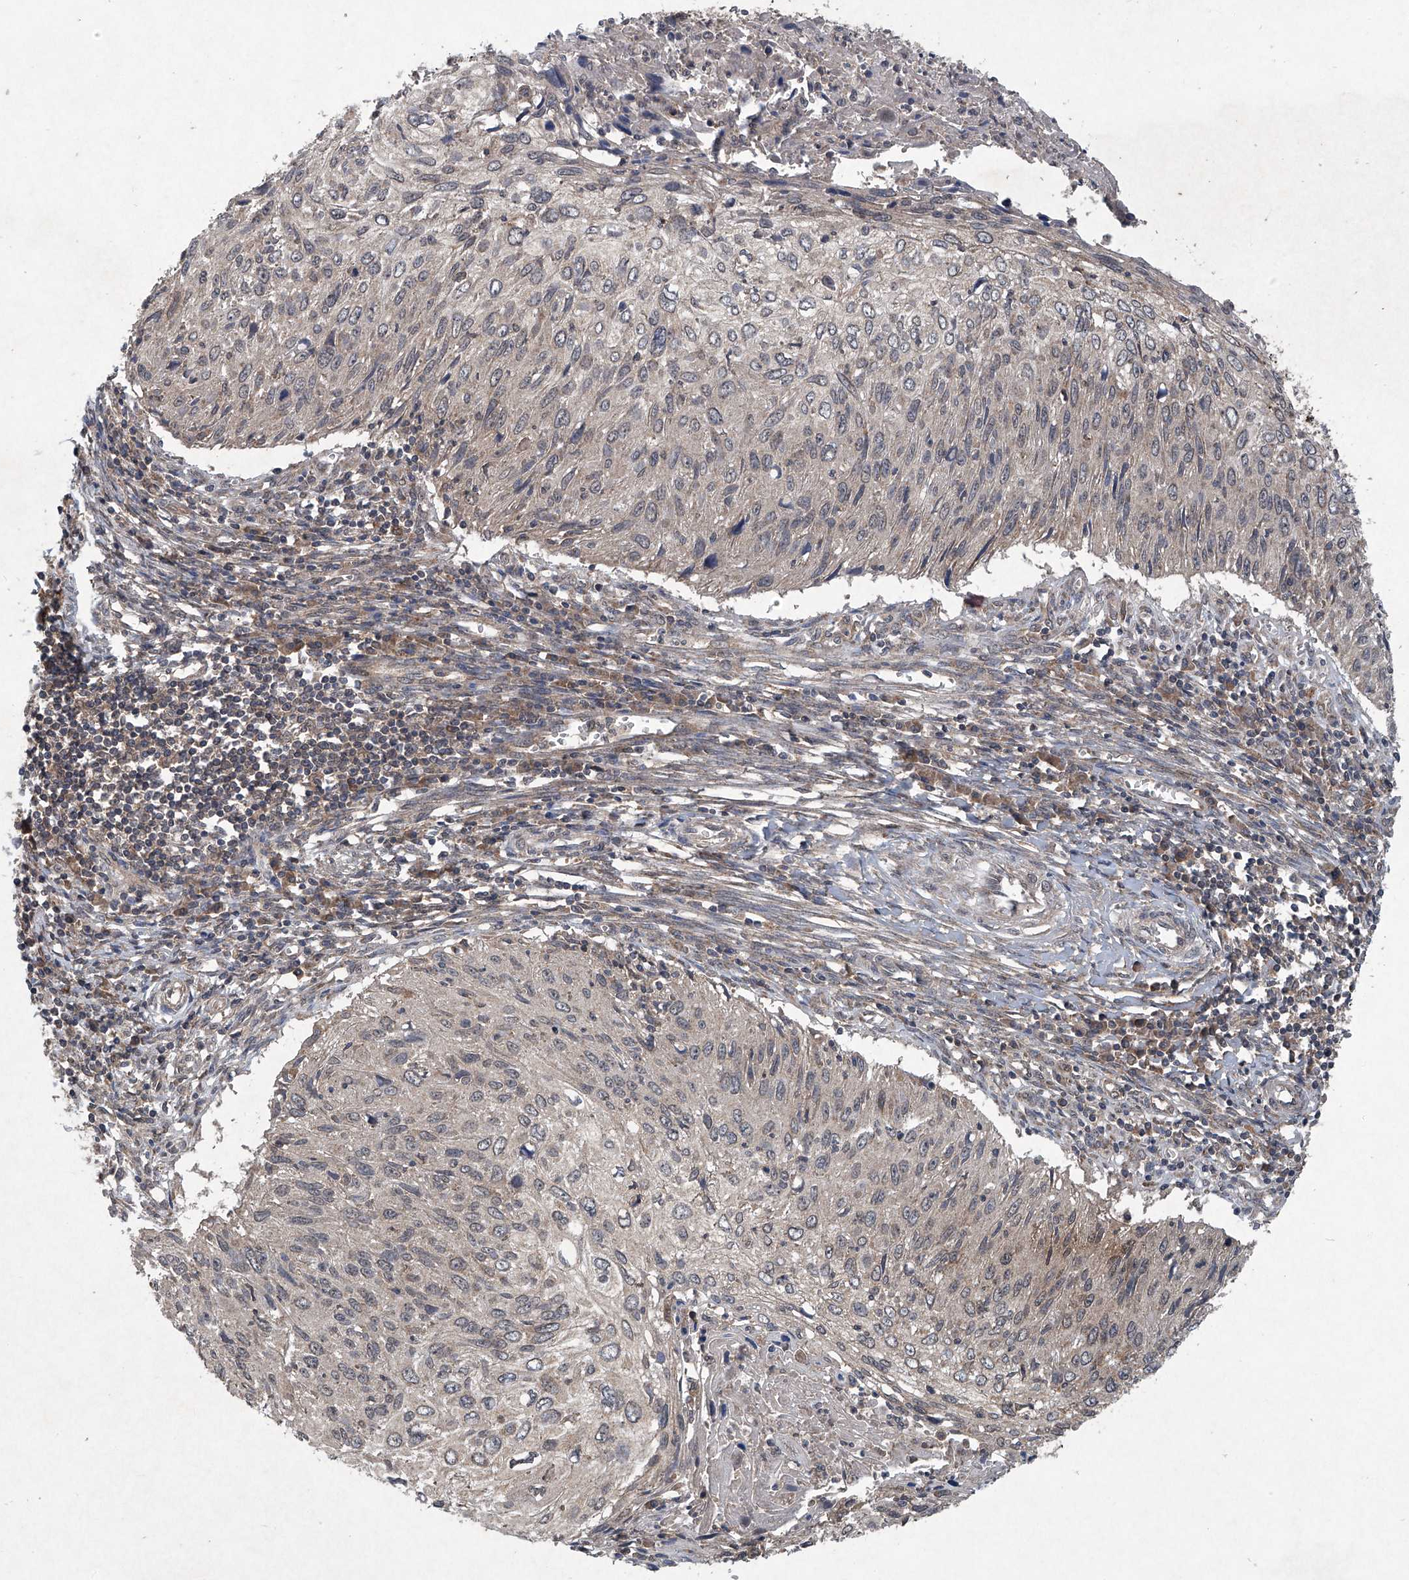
{"staining": {"intensity": "negative", "quantity": "none", "location": "none"}, "tissue": "cervical cancer", "cell_type": "Tumor cells", "image_type": "cancer", "snomed": [{"axis": "morphology", "description": "Squamous cell carcinoma, NOS"}, {"axis": "topography", "description": "Cervix"}], "caption": "A high-resolution photomicrograph shows IHC staining of squamous cell carcinoma (cervical), which reveals no significant expression in tumor cells. Brightfield microscopy of IHC stained with DAB (brown) and hematoxylin (blue), captured at high magnification.", "gene": "SUMF2", "patient": {"sex": "female", "age": 51}}